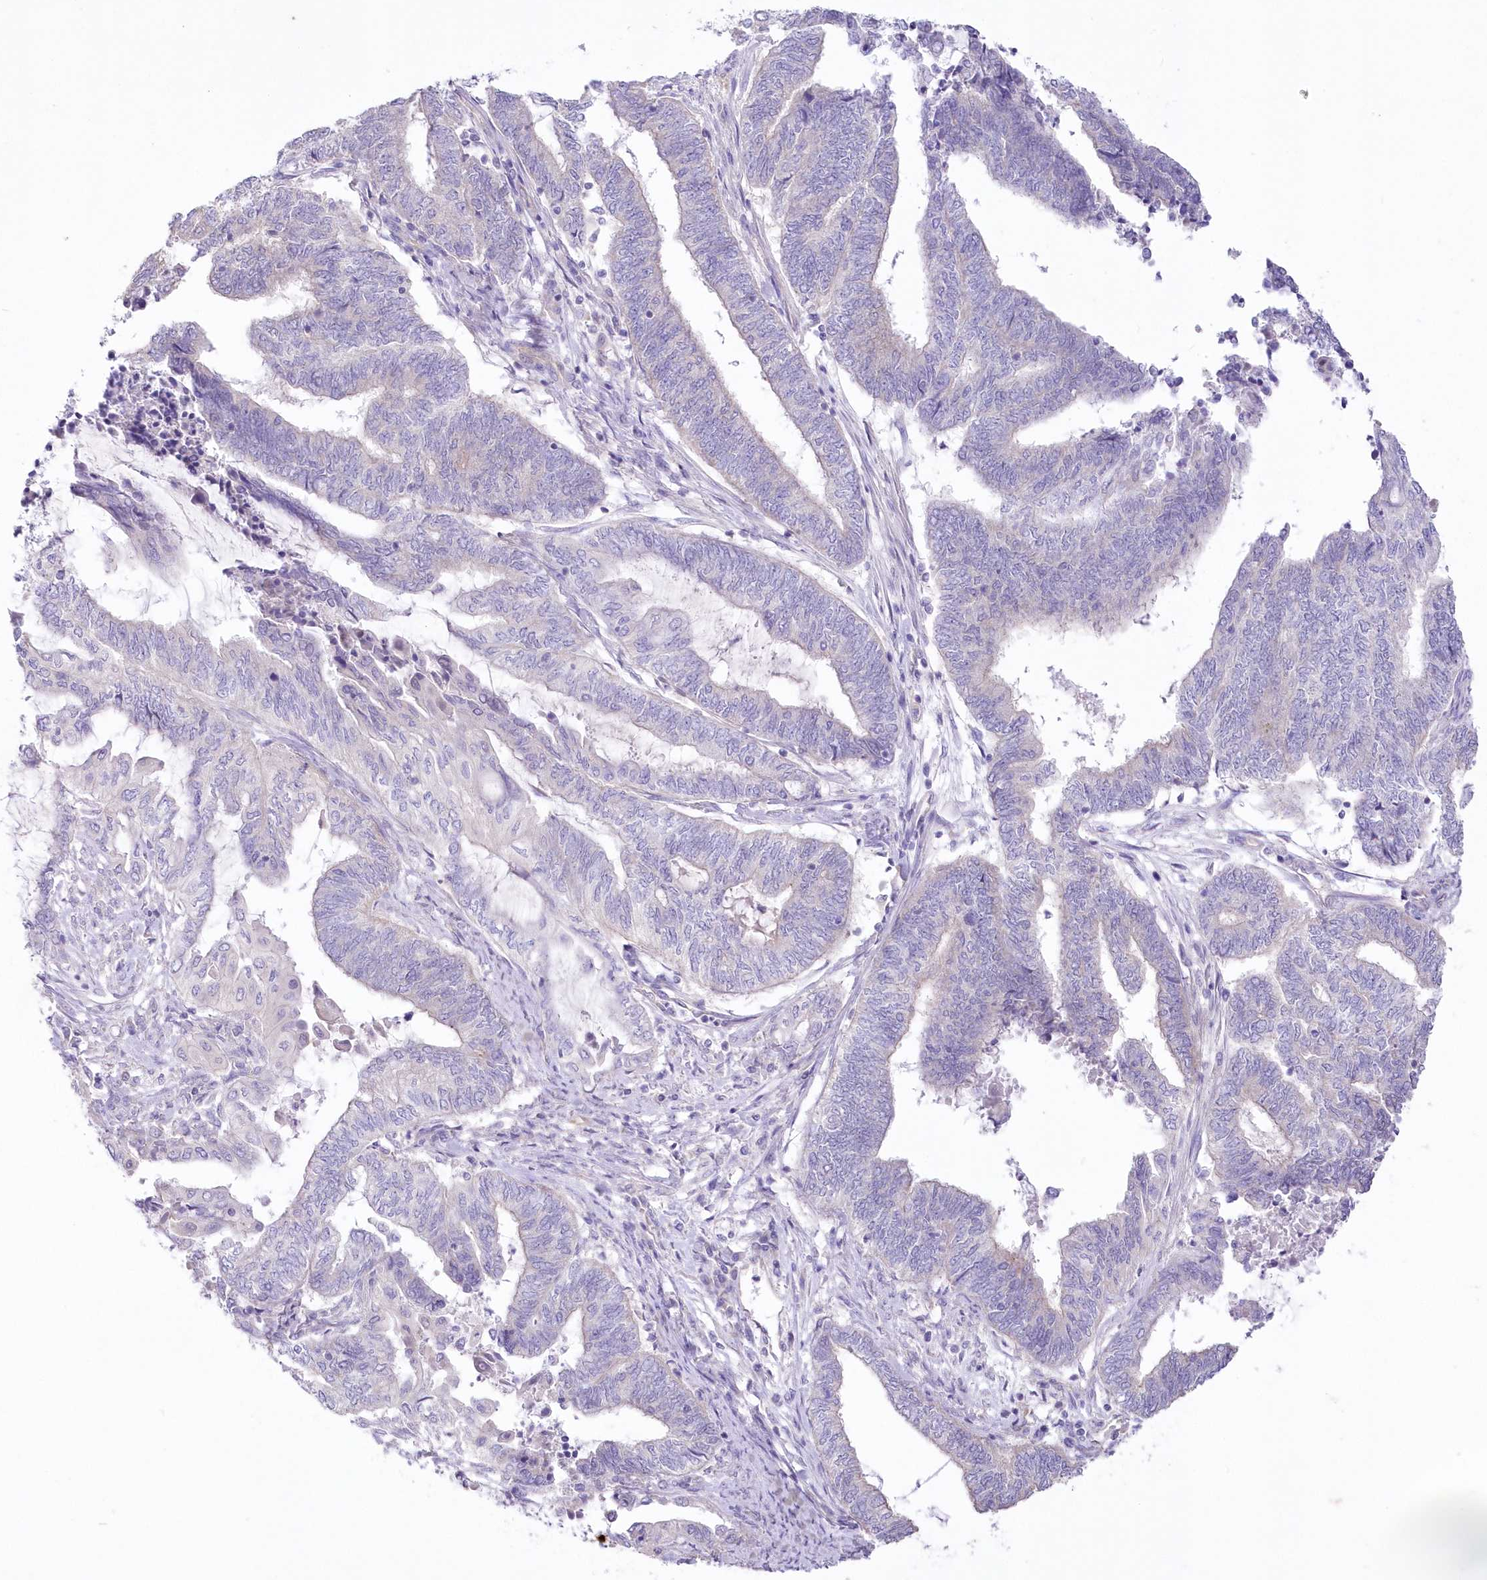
{"staining": {"intensity": "negative", "quantity": "none", "location": "none"}, "tissue": "endometrial cancer", "cell_type": "Tumor cells", "image_type": "cancer", "snomed": [{"axis": "morphology", "description": "Adenocarcinoma, NOS"}, {"axis": "topography", "description": "Uterus"}, {"axis": "topography", "description": "Endometrium"}], "caption": "Tumor cells show no significant staining in adenocarcinoma (endometrial).", "gene": "ITSN2", "patient": {"sex": "female", "age": 70}}